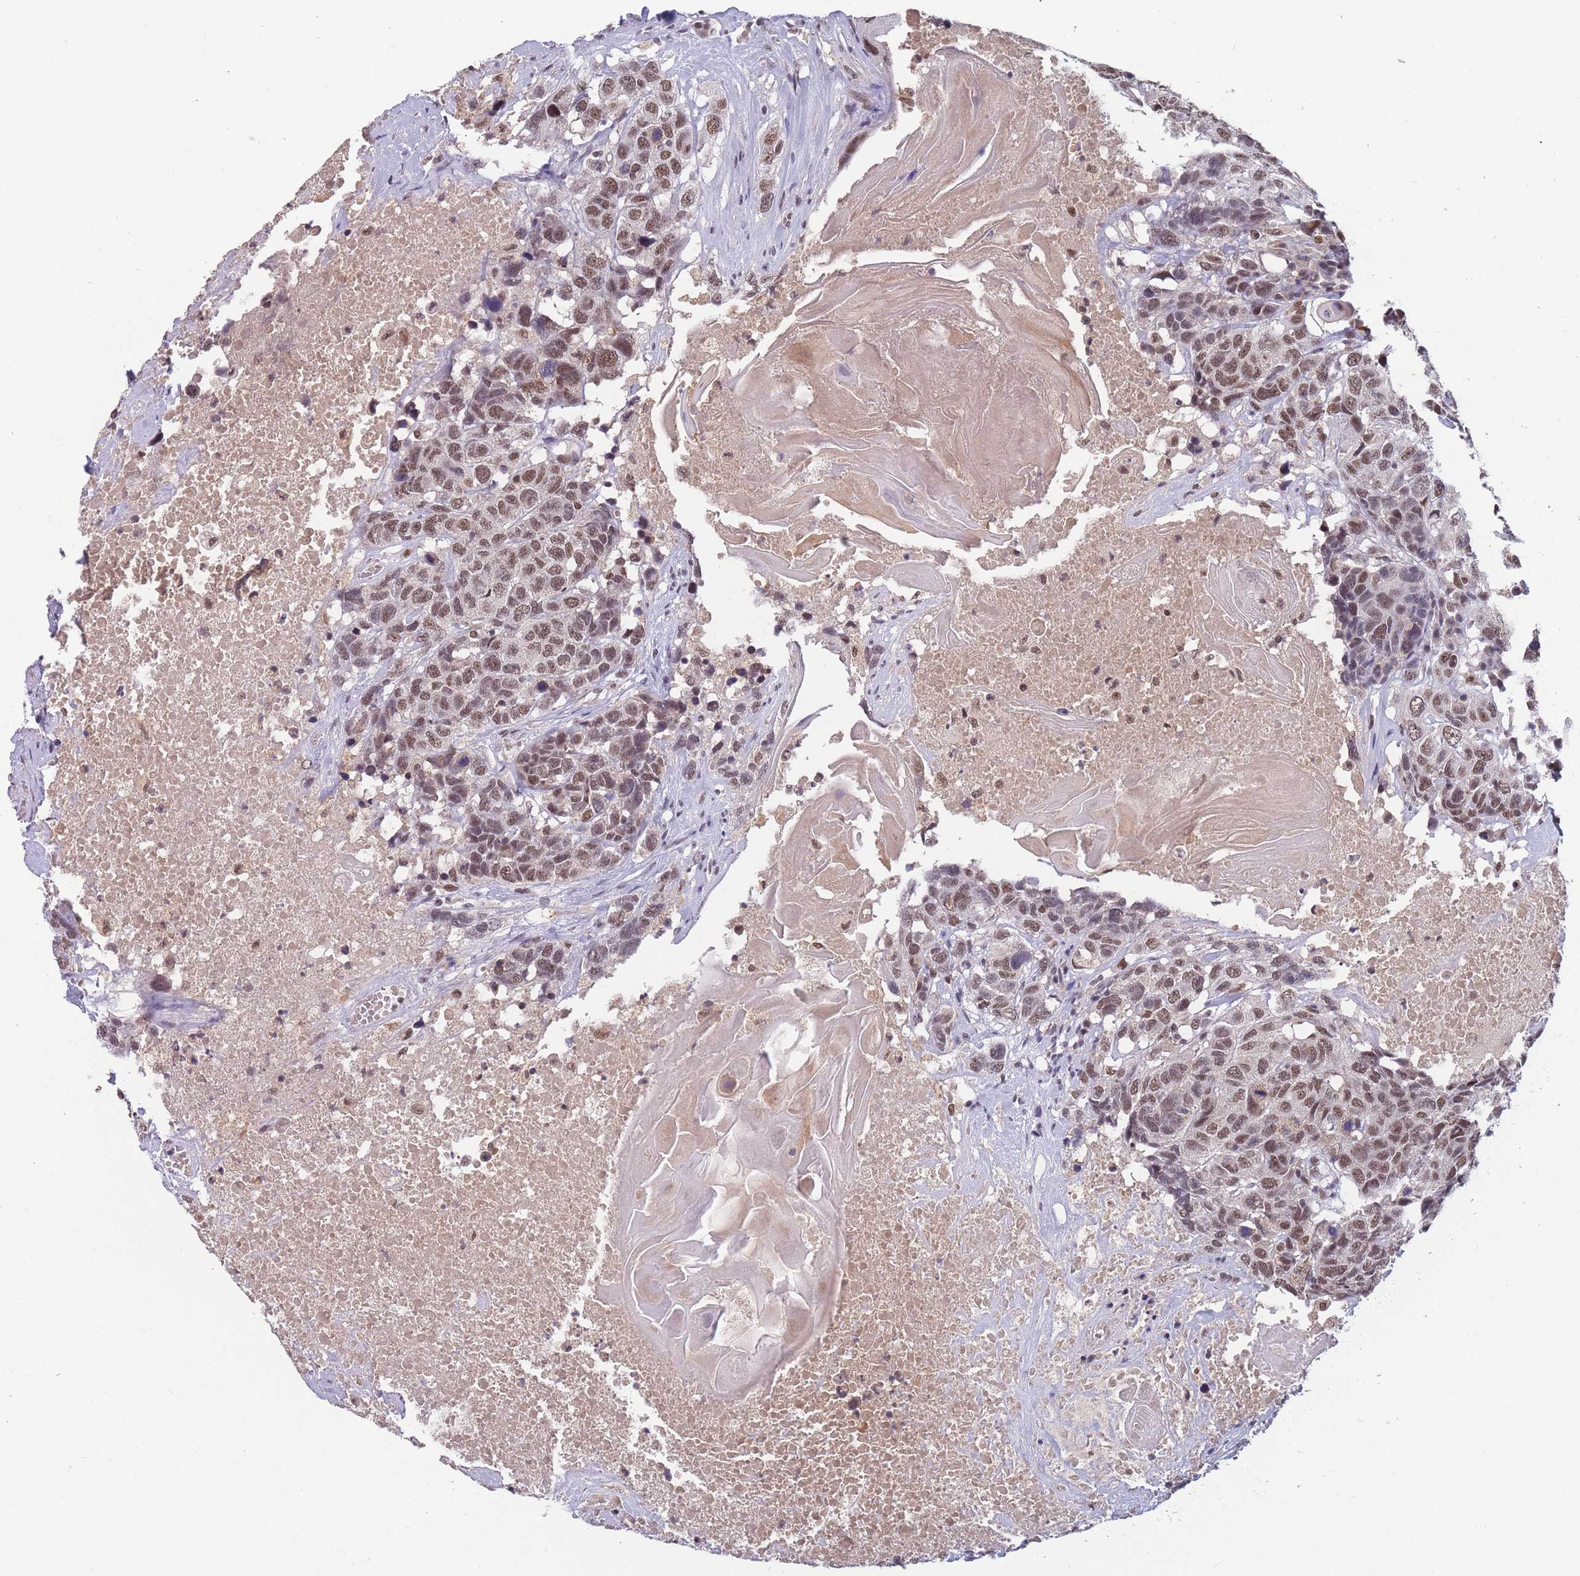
{"staining": {"intensity": "moderate", "quantity": ">75%", "location": "nuclear"}, "tissue": "head and neck cancer", "cell_type": "Tumor cells", "image_type": "cancer", "snomed": [{"axis": "morphology", "description": "Squamous cell carcinoma, NOS"}, {"axis": "topography", "description": "Head-Neck"}], "caption": "The micrograph demonstrates staining of head and neck cancer, revealing moderate nuclear protein expression (brown color) within tumor cells.", "gene": "SNRPA1", "patient": {"sex": "male", "age": 66}}